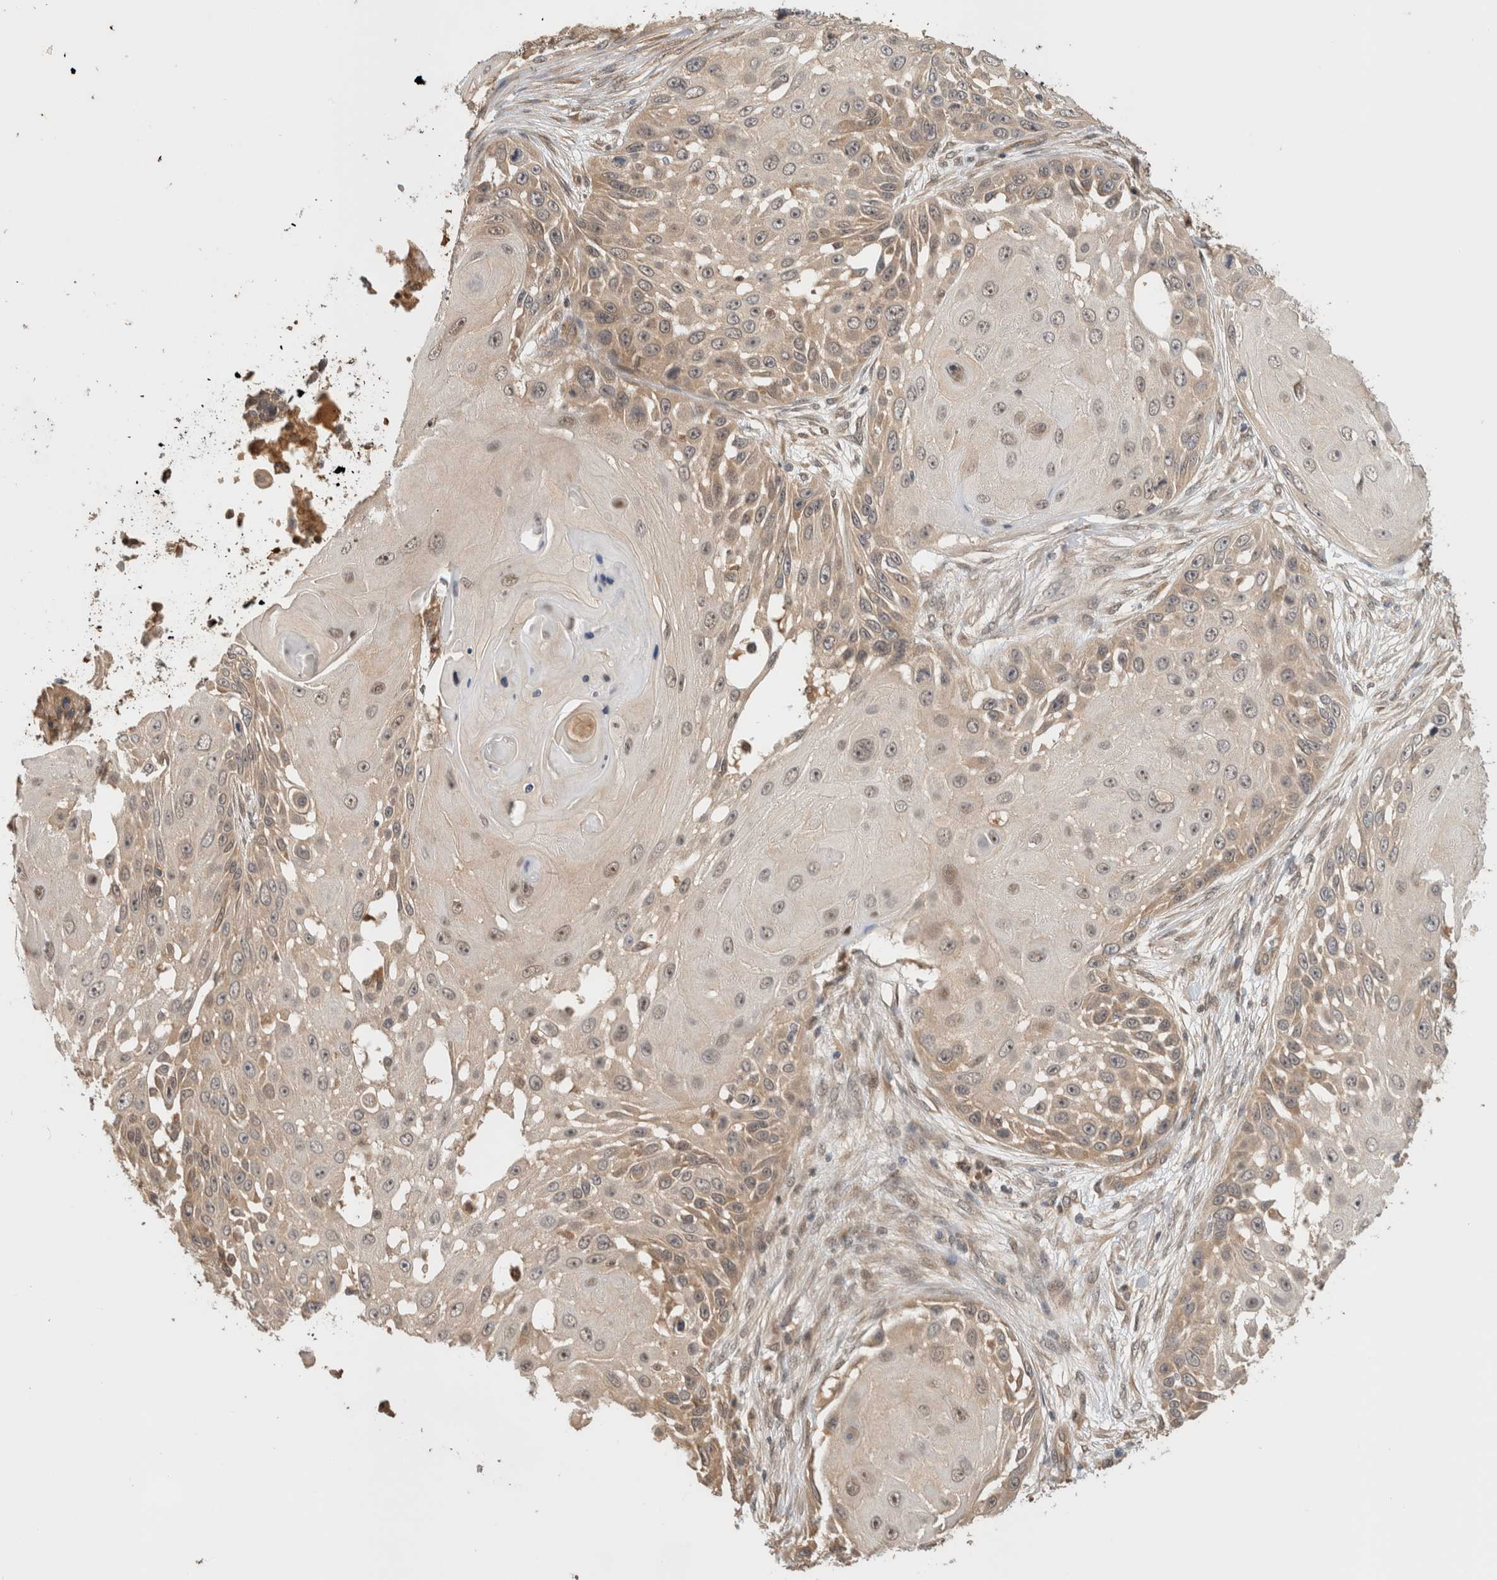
{"staining": {"intensity": "weak", "quantity": "25%-75%", "location": "cytoplasmic/membranous,nuclear"}, "tissue": "skin cancer", "cell_type": "Tumor cells", "image_type": "cancer", "snomed": [{"axis": "morphology", "description": "Squamous cell carcinoma, NOS"}, {"axis": "topography", "description": "Skin"}], "caption": "Skin cancer (squamous cell carcinoma) stained with immunohistochemistry (IHC) displays weak cytoplasmic/membranous and nuclear staining in approximately 25%-75% of tumor cells.", "gene": "OTUD6B", "patient": {"sex": "female", "age": 44}}